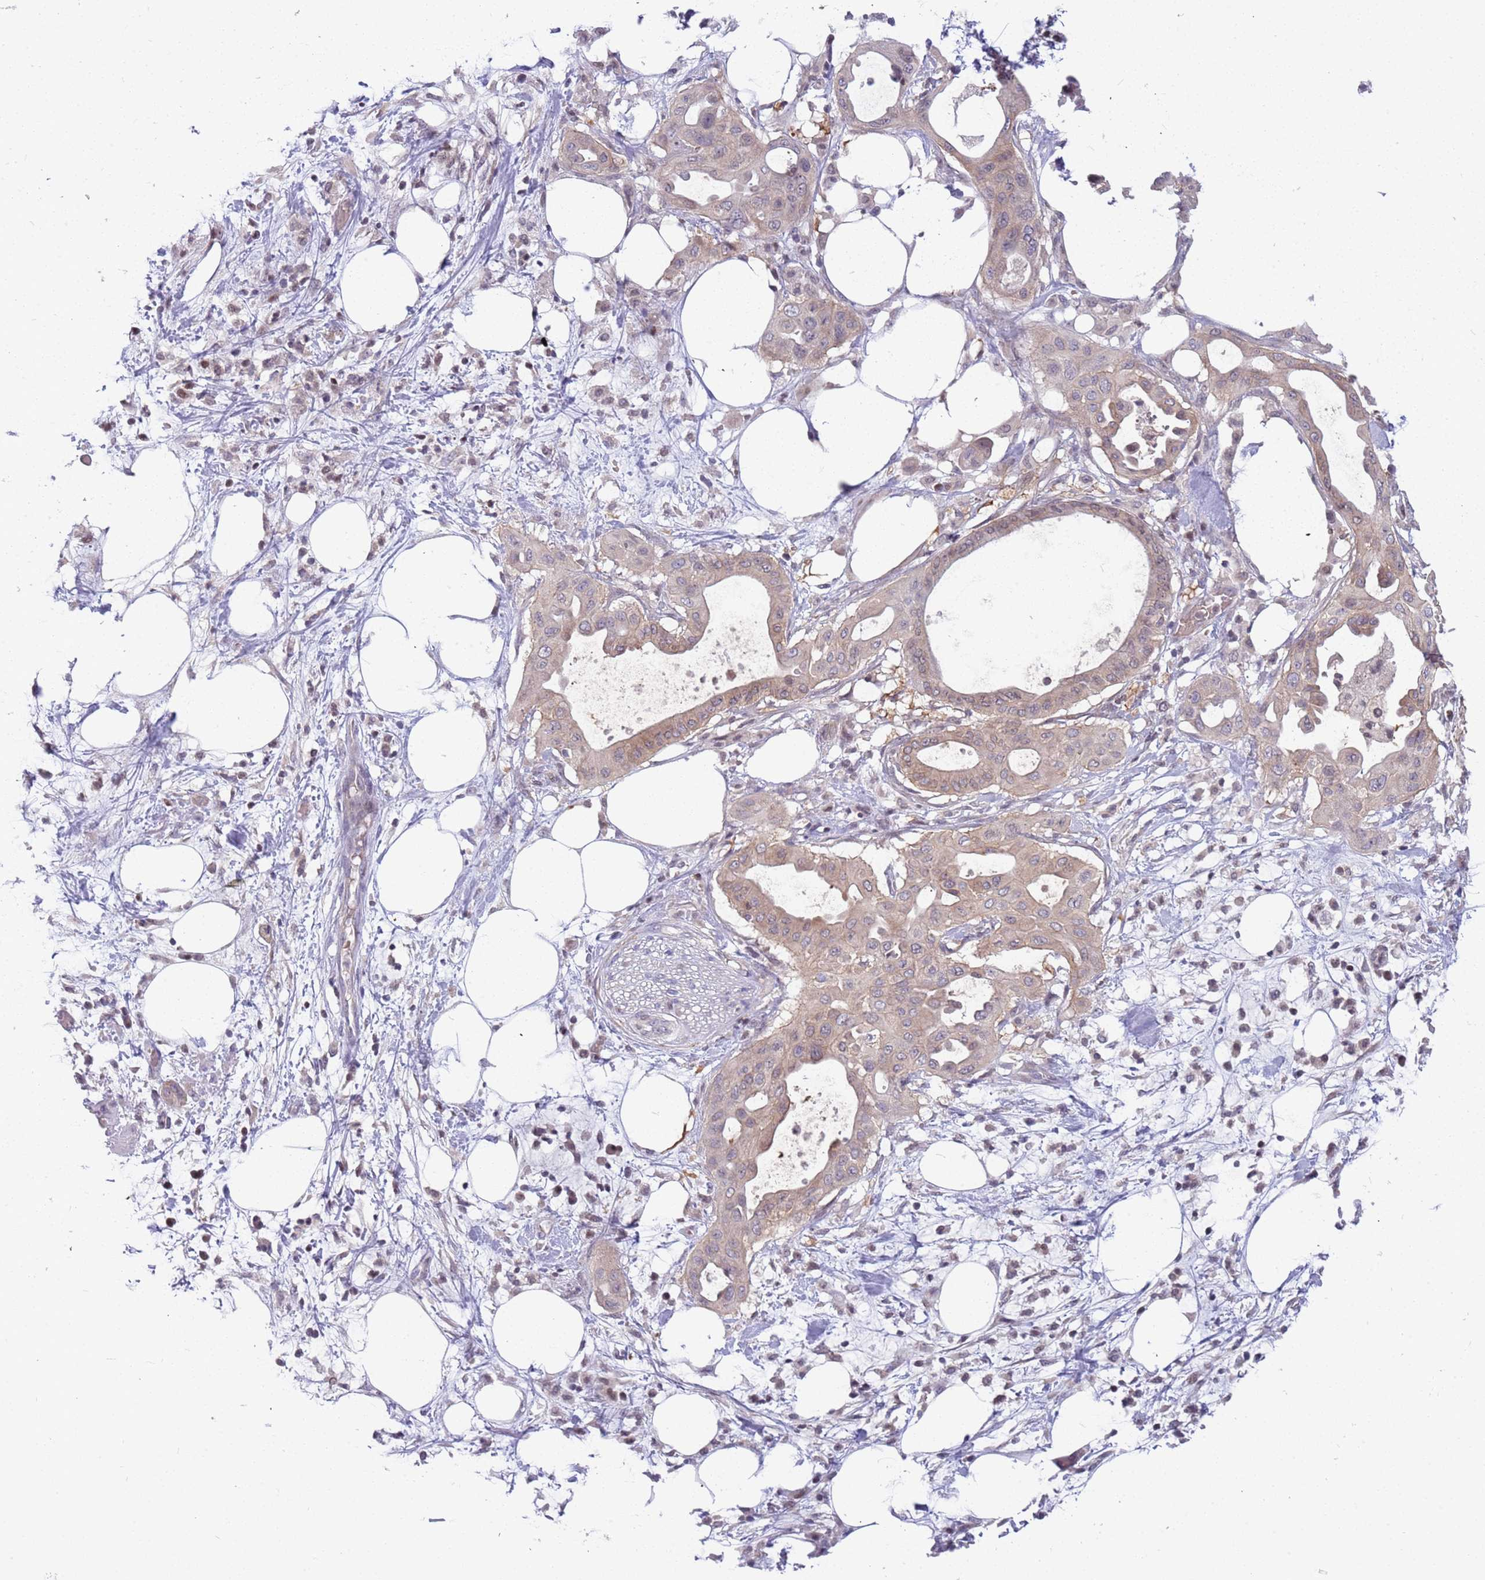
{"staining": {"intensity": "weak", "quantity": "25%-75%", "location": "cytoplasmic/membranous"}, "tissue": "pancreatic cancer", "cell_type": "Tumor cells", "image_type": "cancer", "snomed": [{"axis": "morphology", "description": "Adenocarcinoma, NOS"}, {"axis": "topography", "description": "Pancreas"}], "caption": "IHC (DAB (3,3'-diaminobenzidine)) staining of pancreatic cancer (adenocarcinoma) demonstrates weak cytoplasmic/membranous protein positivity in approximately 25%-75% of tumor cells.", "gene": "ARHGEF5", "patient": {"sex": "male", "age": 68}}